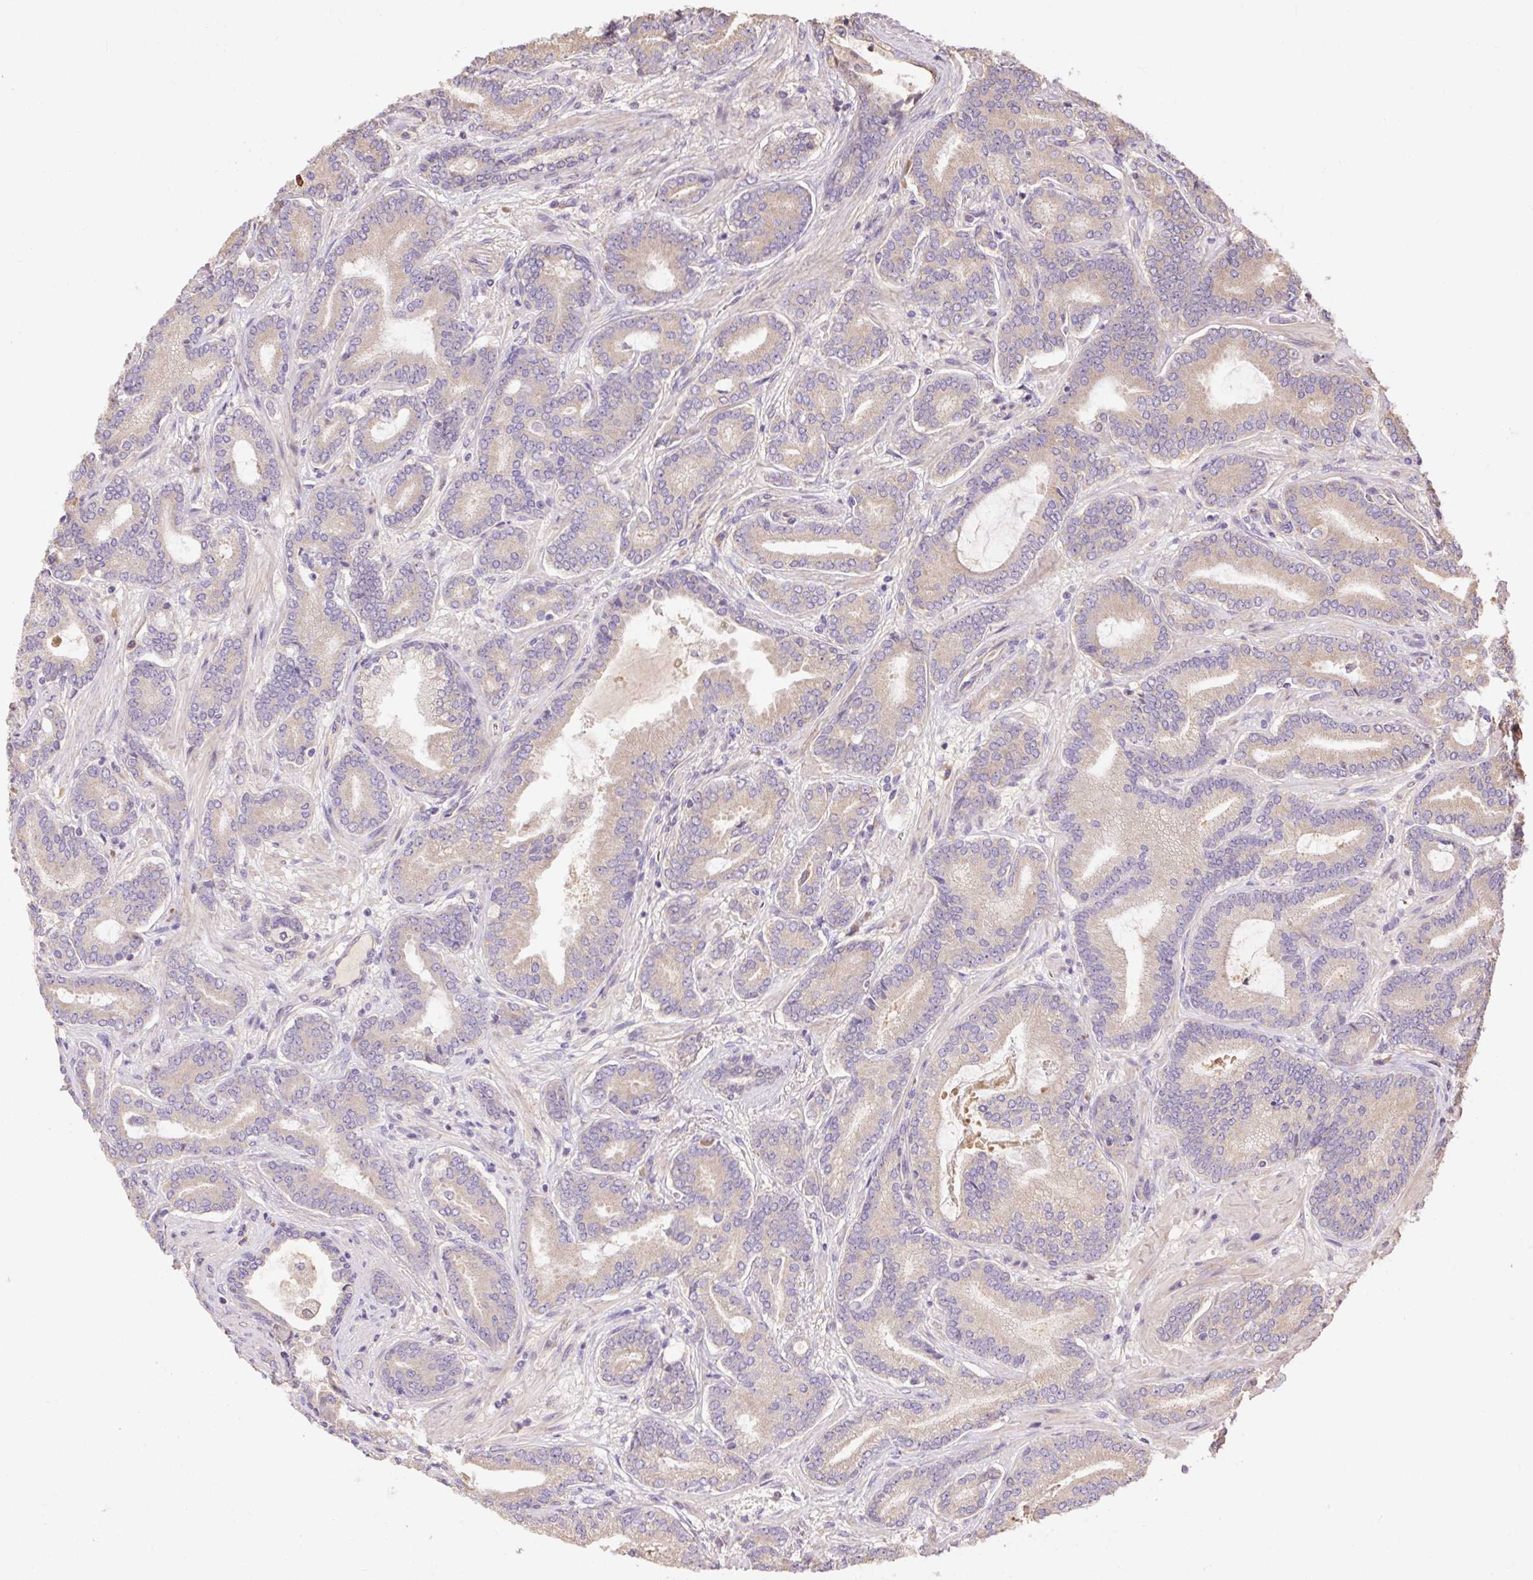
{"staining": {"intensity": "weak", "quantity": "25%-75%", "location": "cytoplasmic/membranous"}, "tissue": "prostate cancer", "cell_type": "Tumor cells", "image_type": "cancer", "snomed": [{"axis": "morphology", "description": "Adenocarcinoma, High grade"}, {"axis": "topography", "description": "Prostate"}], "caption": "Immunohistochemistry (IHC) staining of prostate high-grade adenocarcinoma, which shows low levels of weak cytoplasmic/membranous staining in about 25%-75% of tumor cells indicating weak cytoplasmic/membranous protein expression. The staining was performed using DAB (brown) for protein detection and nuclei were counterstained in hematoxylin (blue).", "gene": "DESI1", "patient": {"sex": "male", "age": 62}}